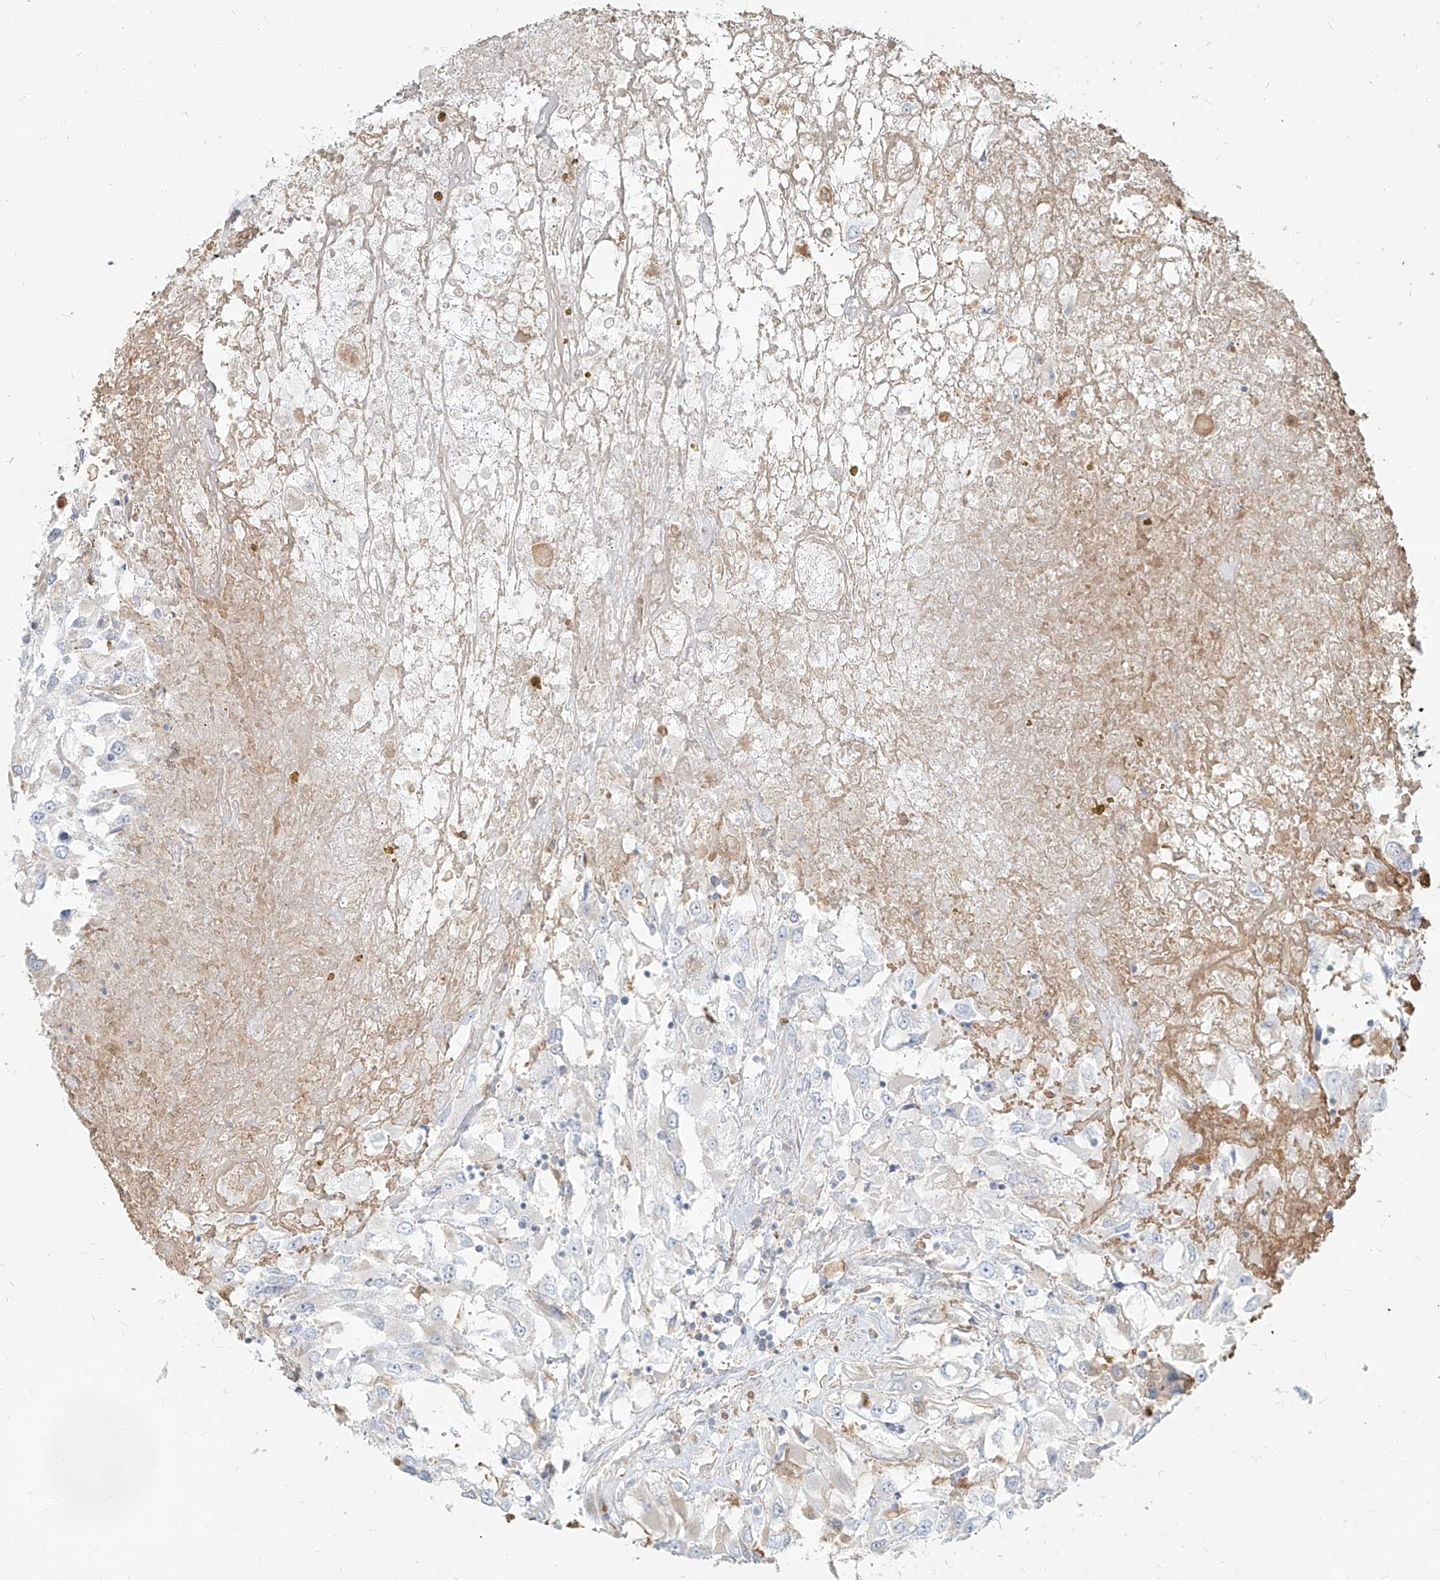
{"staining": {"intensity": "negative", "quantity": "none", "location": "none"}, "tissue": "renal cancer", "cell_type": "Tumor cells", "image_type": "cancer", "snomed": [{"axis": "morphology", "description": "Adenocarcinoma, NOS"}, {"axis": "topography", "description": "Kidney"}], "caption": "IHC of renal cancer (adenocarcinoma) demonstrates no expression in tumor cells.", "gene": "PGD", "patient": {"sex": "female", "age": 52}}